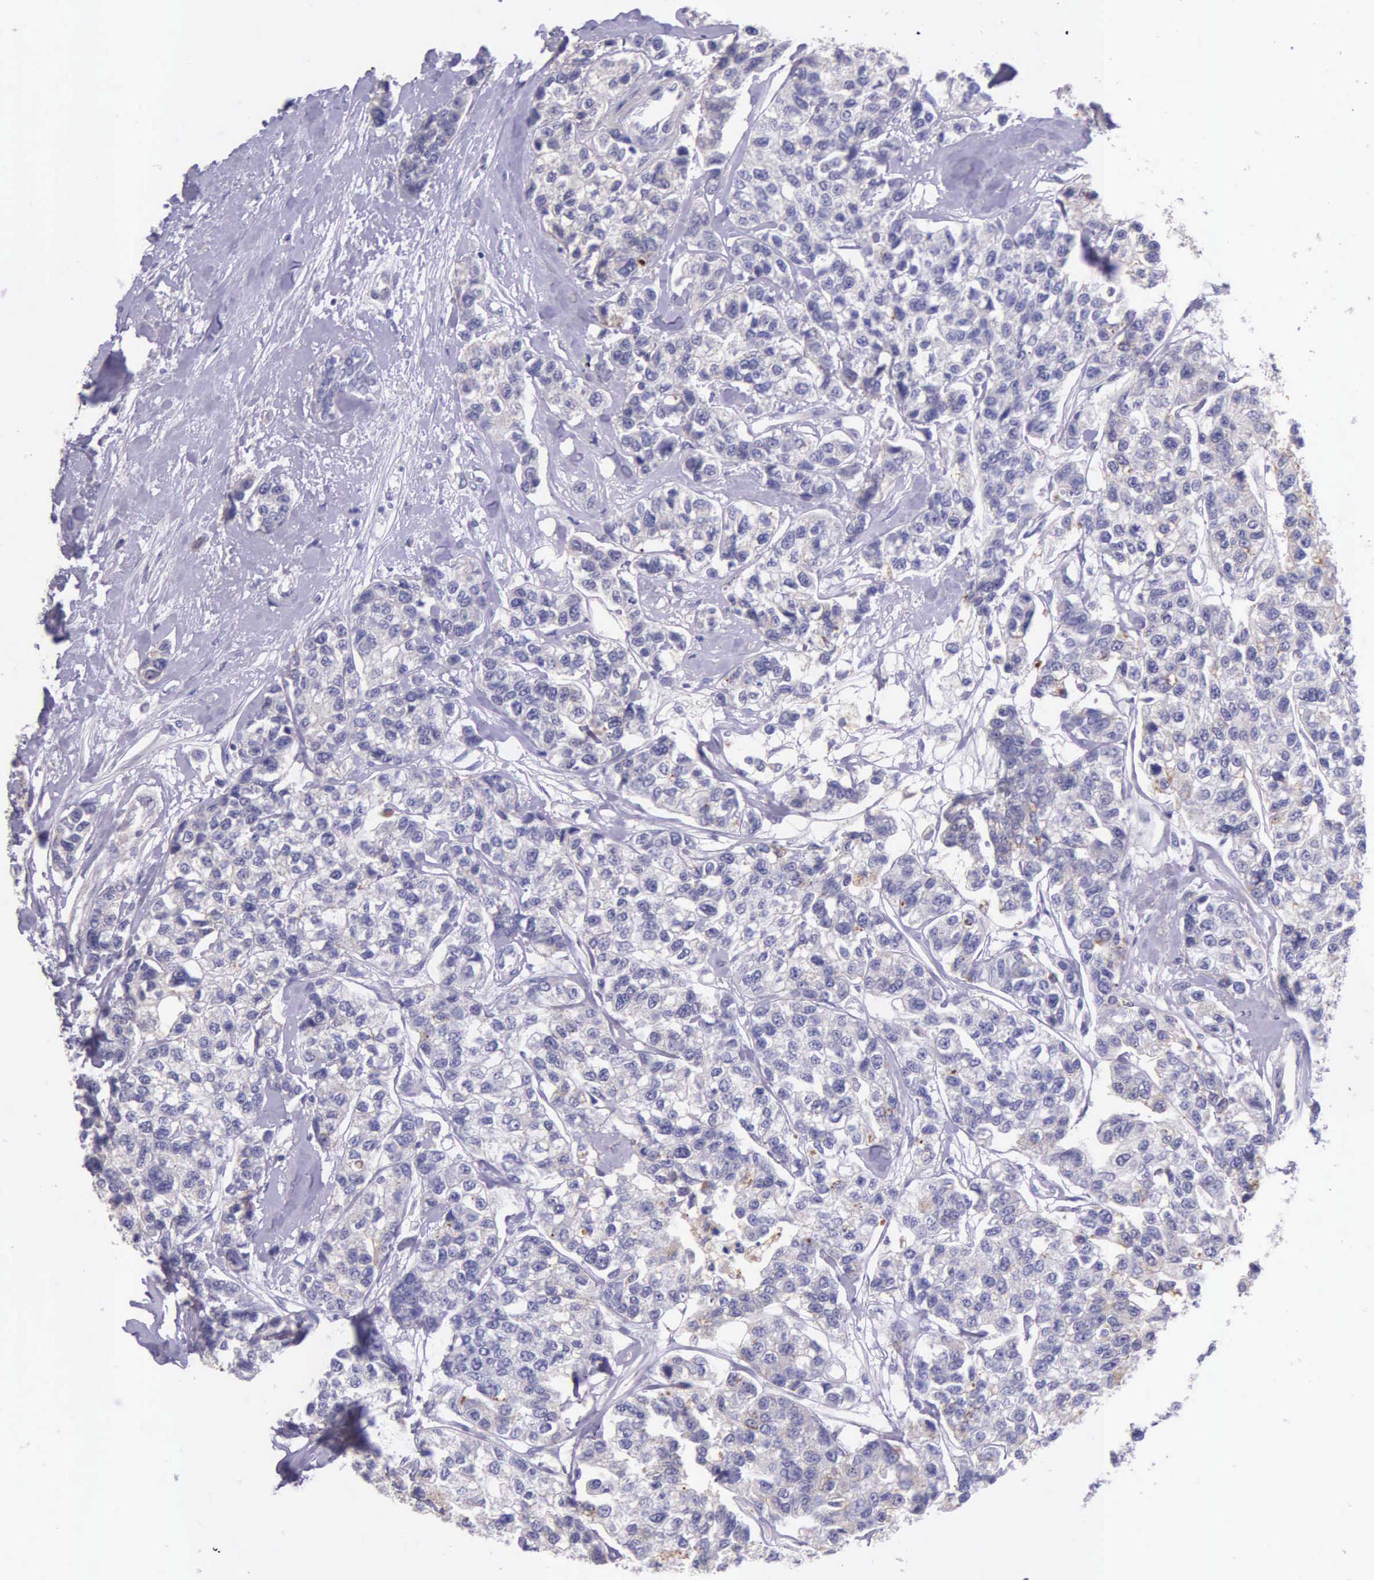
{"staining": {"intensity": "negative", "quantity": "none", "location": "none"}, "tissue": "breast cancer", "cell_type": "Tumor cells", "image_type": "cancer", "snomed": [{"axis": "morphology", "description": "Duct carcinoma"}, {"axis": "topography", "description": "Breast"}], "caption": "Protein analysis of breast intraductal carcinoma shows no significant positivity in tumor cells.", "gene": "THSD7A", "patient": {"sex": "female", "age": 51}}